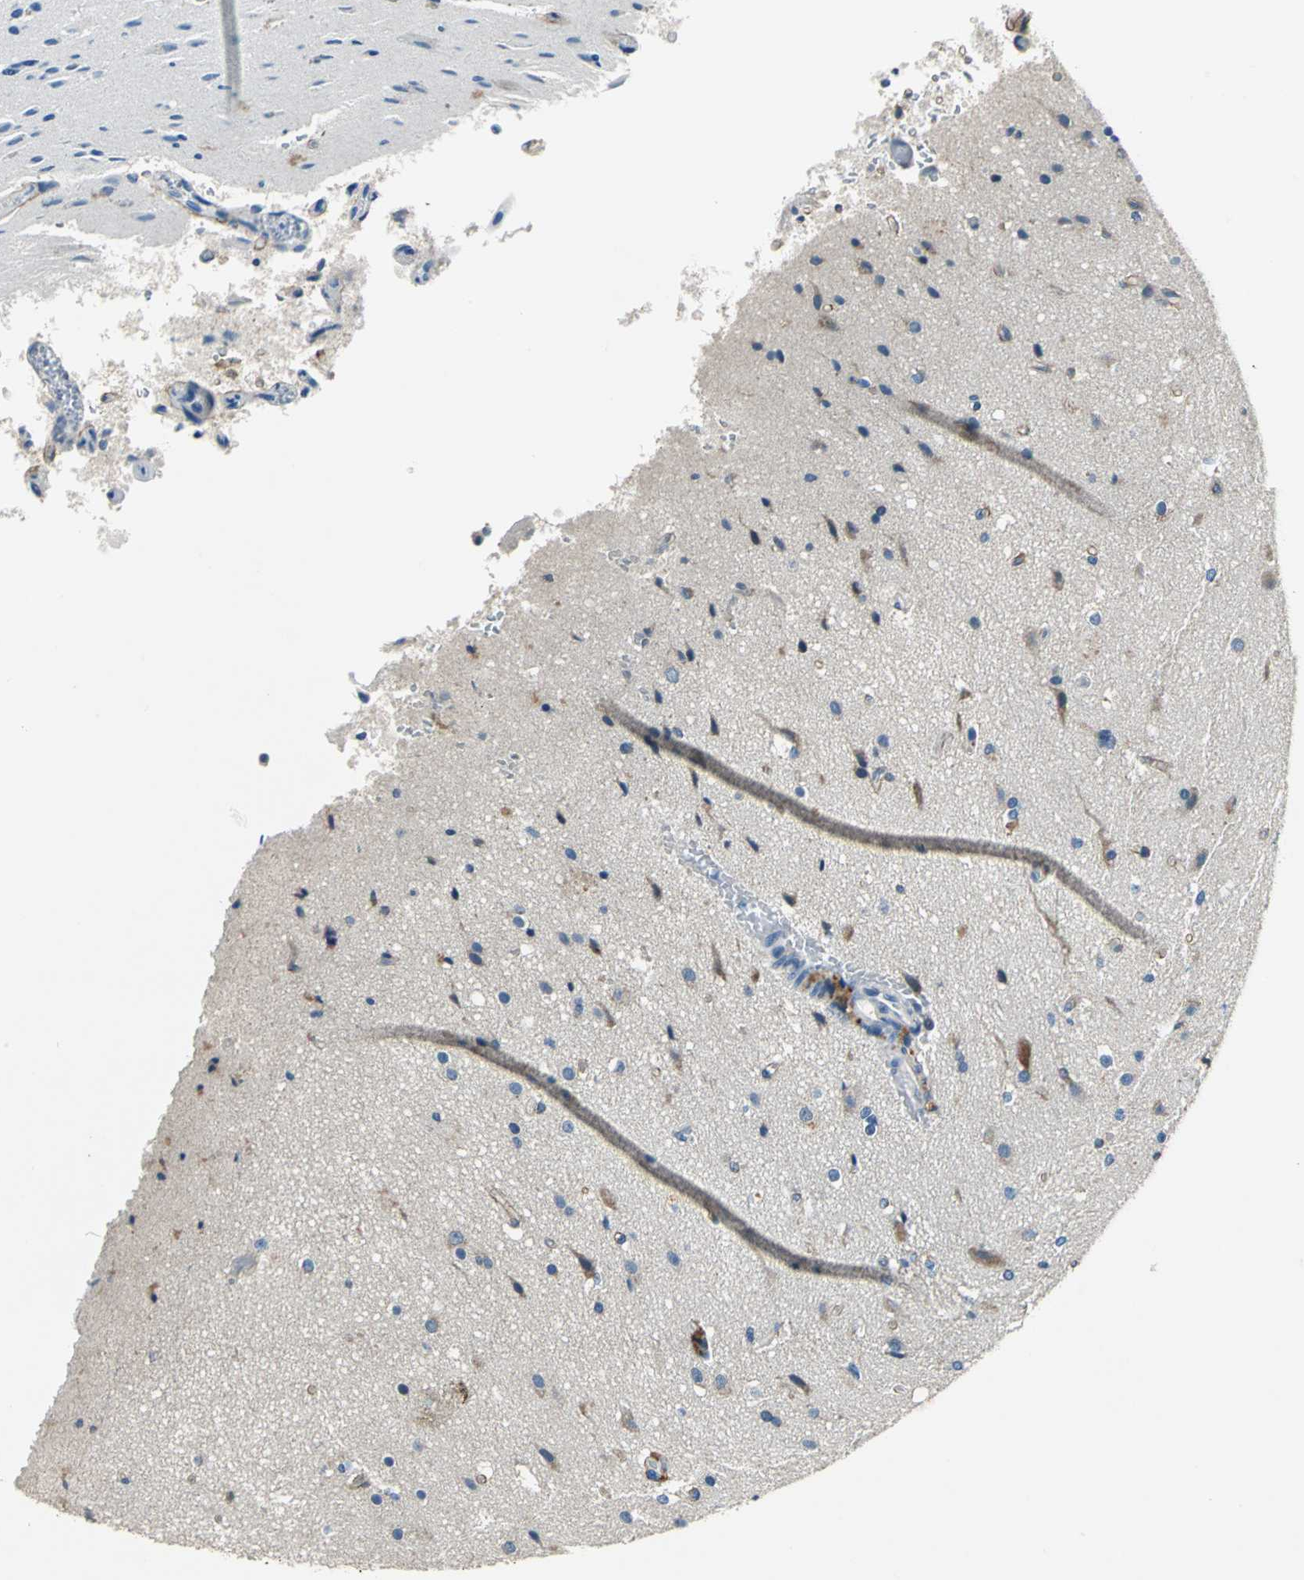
{"staining": {"intensity": "negative", "quantity": "none", "location": "none"}, "tissue": "glioma", "cell_type": "Tumor cells", "image_type": "cancer", "snomed": [{"axis": "morphology", "description": "Normal tissue, NOS"}, {"axis": "morphology", "description": "Glioma, malignant, High grade"}, {"axis": "topography", "description": "Cerebral cortex"}], "caption": "Immunohistochemistry (IHC) photomicrograph of neoplastic tissue: human malignant glioma (high-grade) stained with DAB reveals no significant protein positivity in tumor cells.", "gene": "RASD2", "patient": {"sex": "male", "age": 77}}